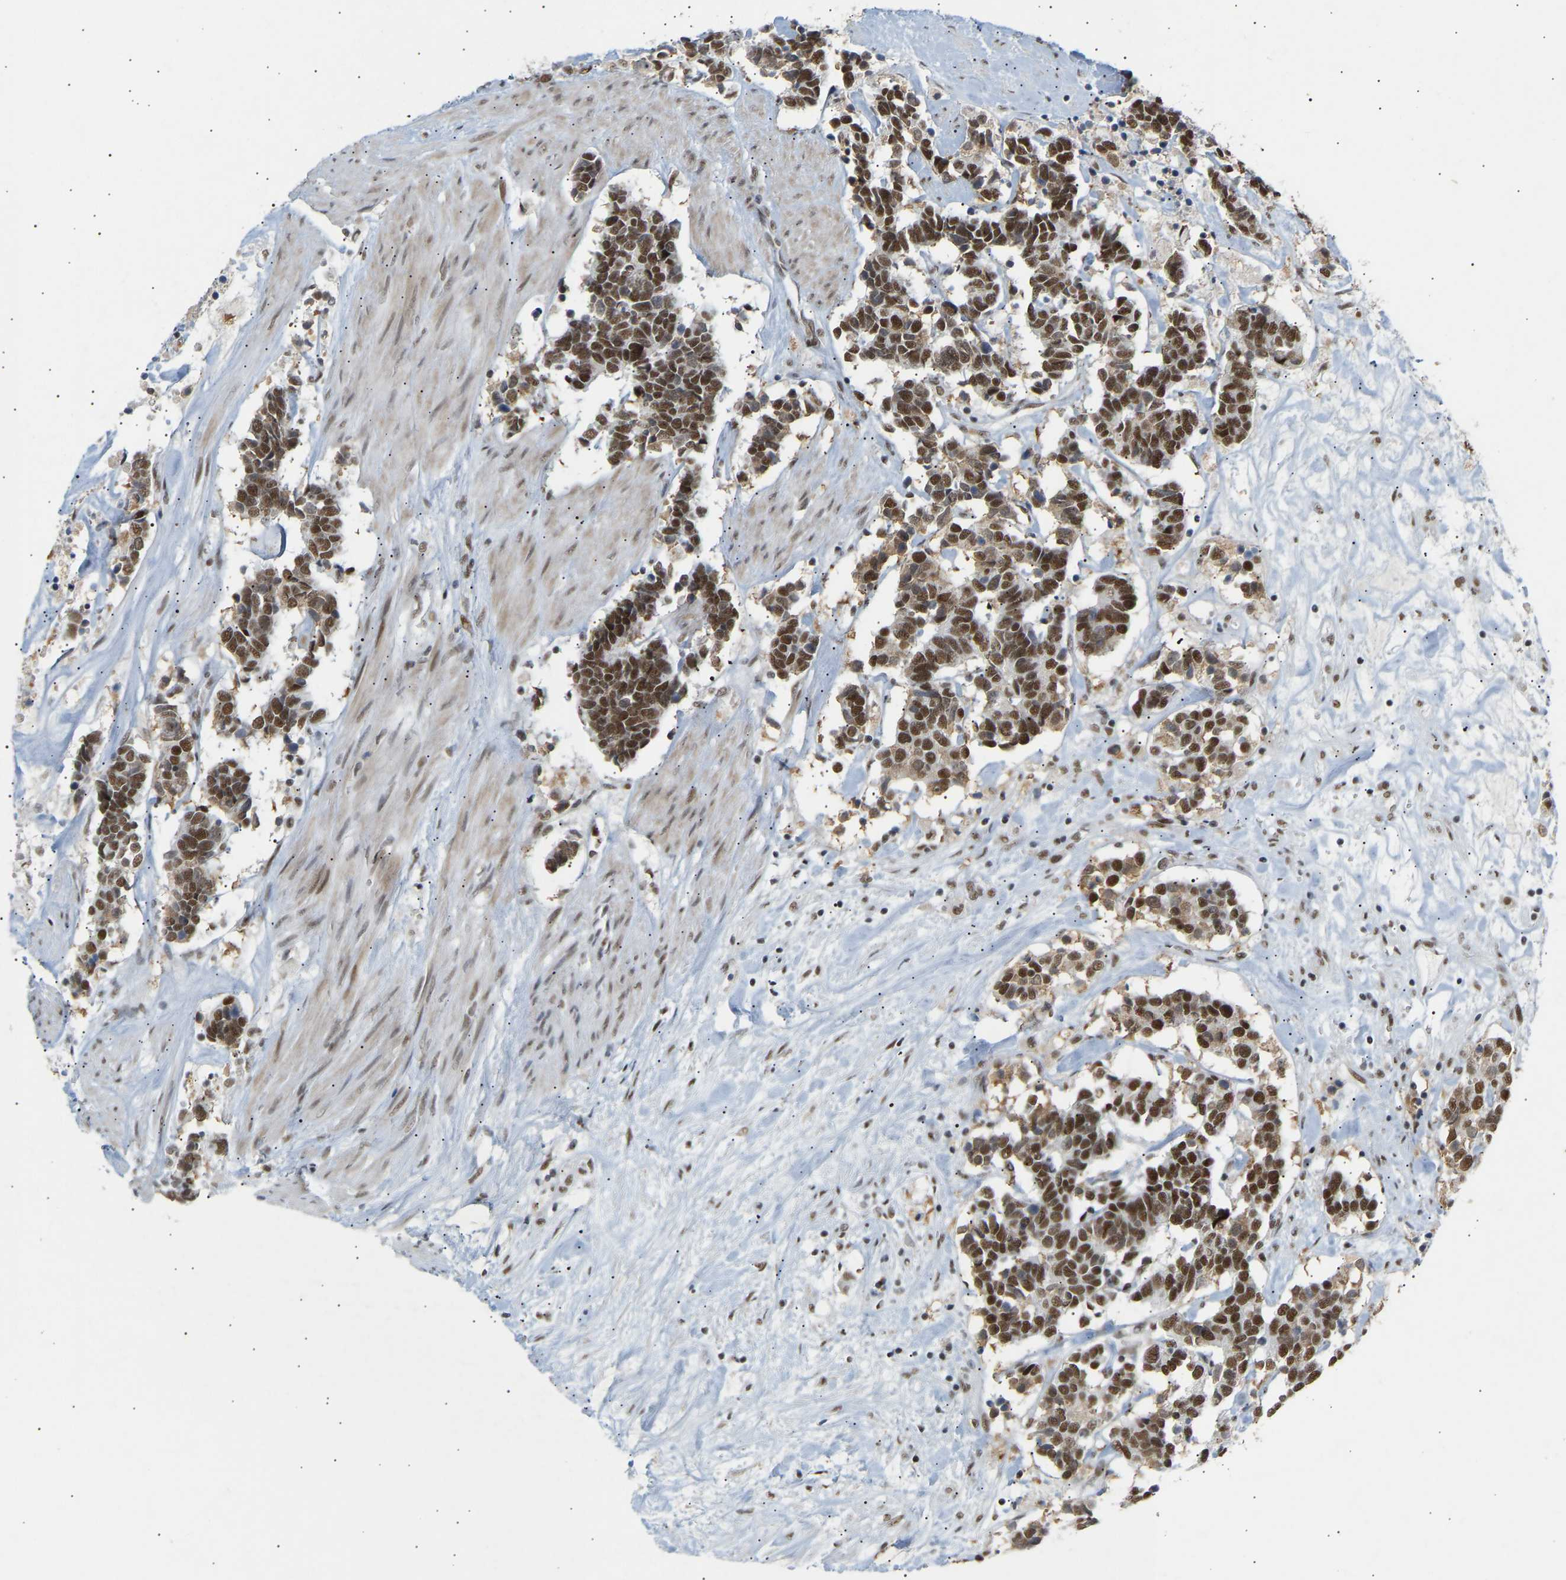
{"staining": {"intensity": "strong", "quantity": ">75%", "location": "nuclear"}, "tissue": "carcinoid", "cell_type": "Tumor cells", "image_type": "cancer", "snomed": [{"axis": "morphology", "description": "Carcinoma, NOS"}, {"axis": "morphology", "description": "Carcinoid, malignant, NOS"}, {"axis": "topography", "description": "Urinary bladder"}], "caption": "The micrograph exhibits a brown stain indicating the presence of a protein in the nuclear of tumor cells in carcinoid.", "gene": "NELFB", "patient": {"sex": "male", "age": 57}}